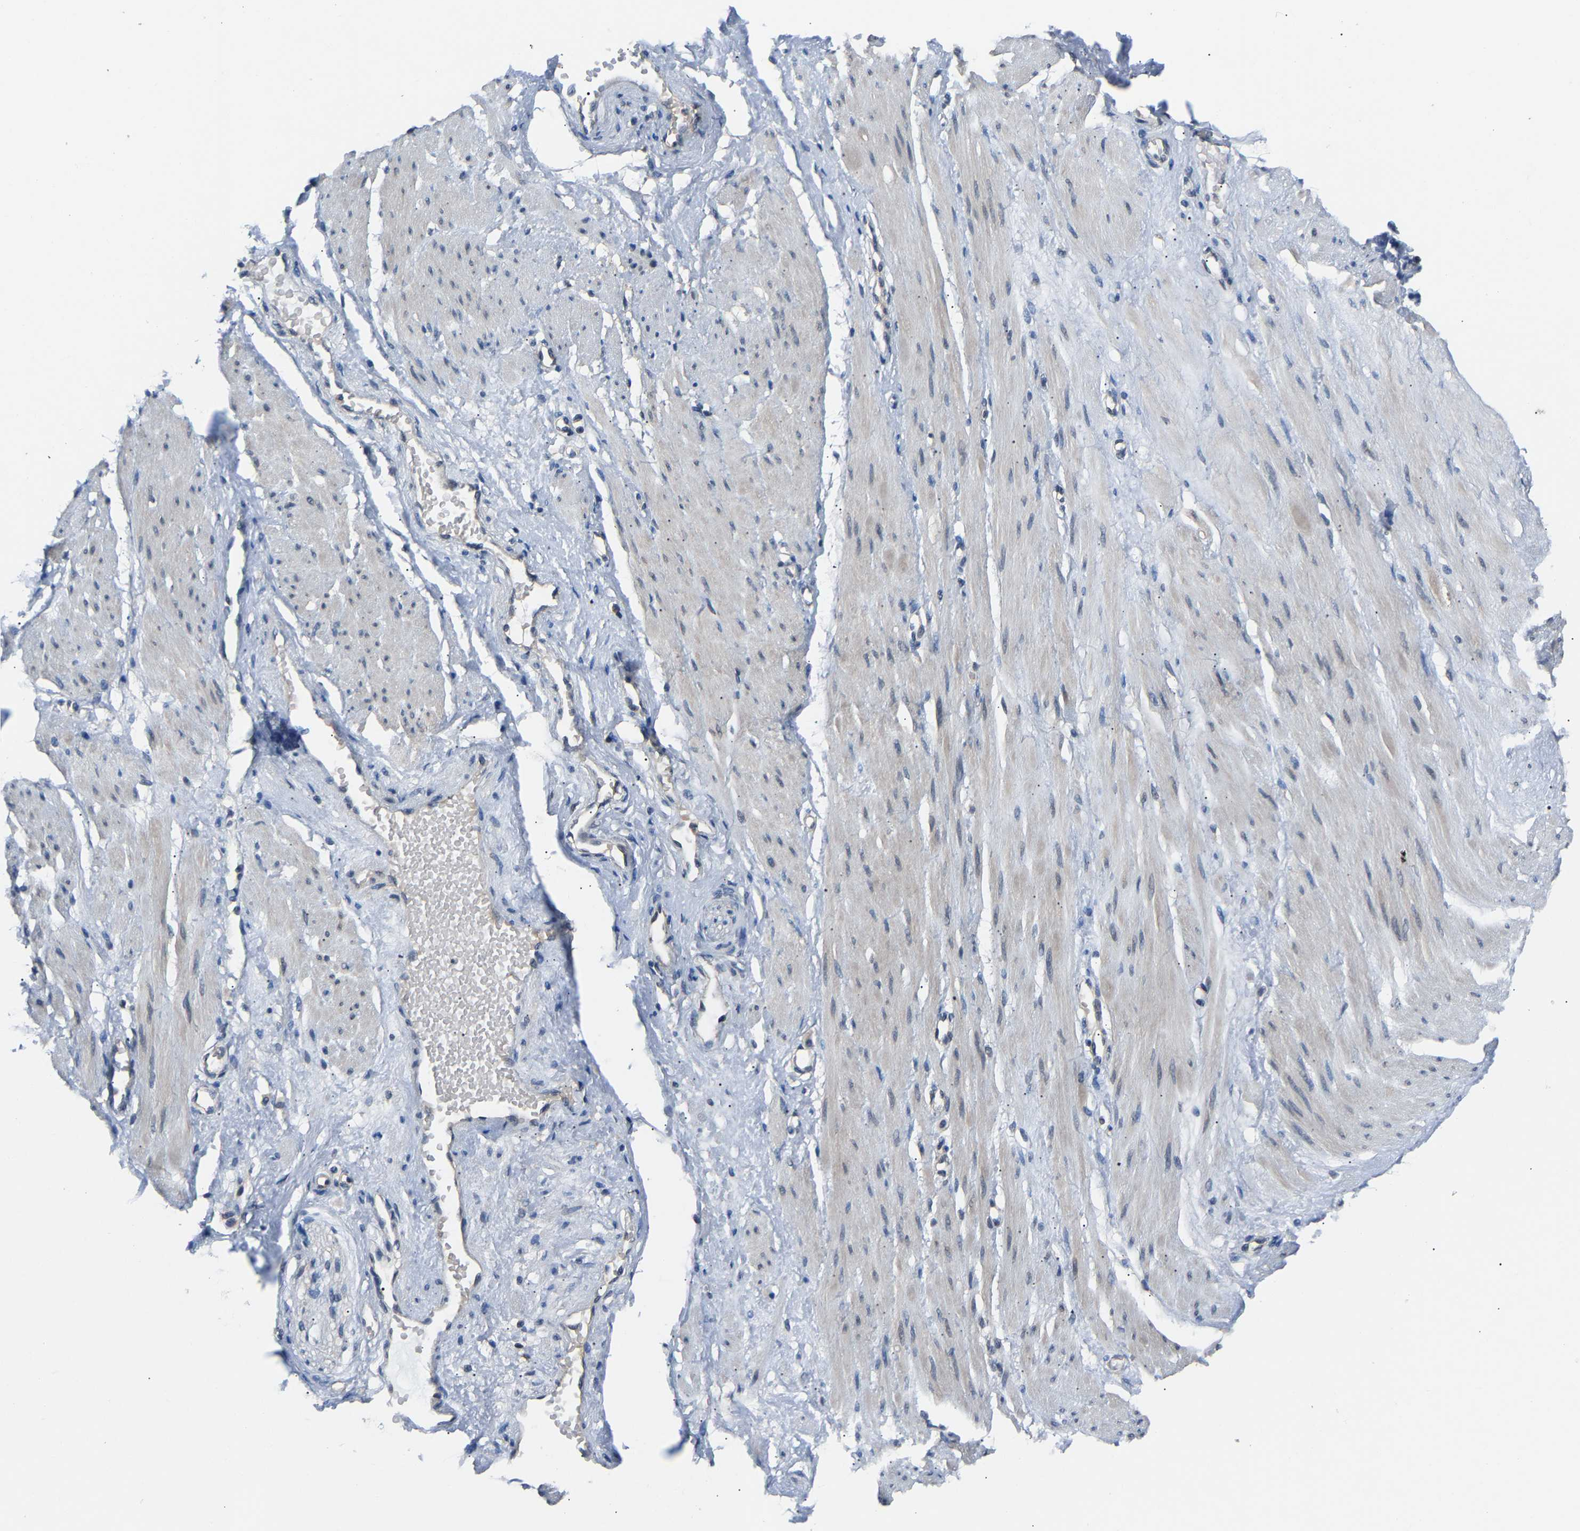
{"staining": {"intensity": "negative", "quantity": "none", "location": "none"}, "tissue": "adipose tissue", "cell_type": "Adipocytes", "image_type": "normal", "snomed": [{"axis": "morphology", "description": "Normal tissue, NOS"}, {"axis": "topography", "description": "Soft tissue"}, {"axis": "topography", "description": "Vascular tissue"}], "caption": "A high-resolution histopathology image shows immunohistochemistry staining of normal adipose tissue, which demonstrates no significant positivity in adipocytes.", "gene": "ABCC9", "patient": {"sex": "female", "age": 35}}